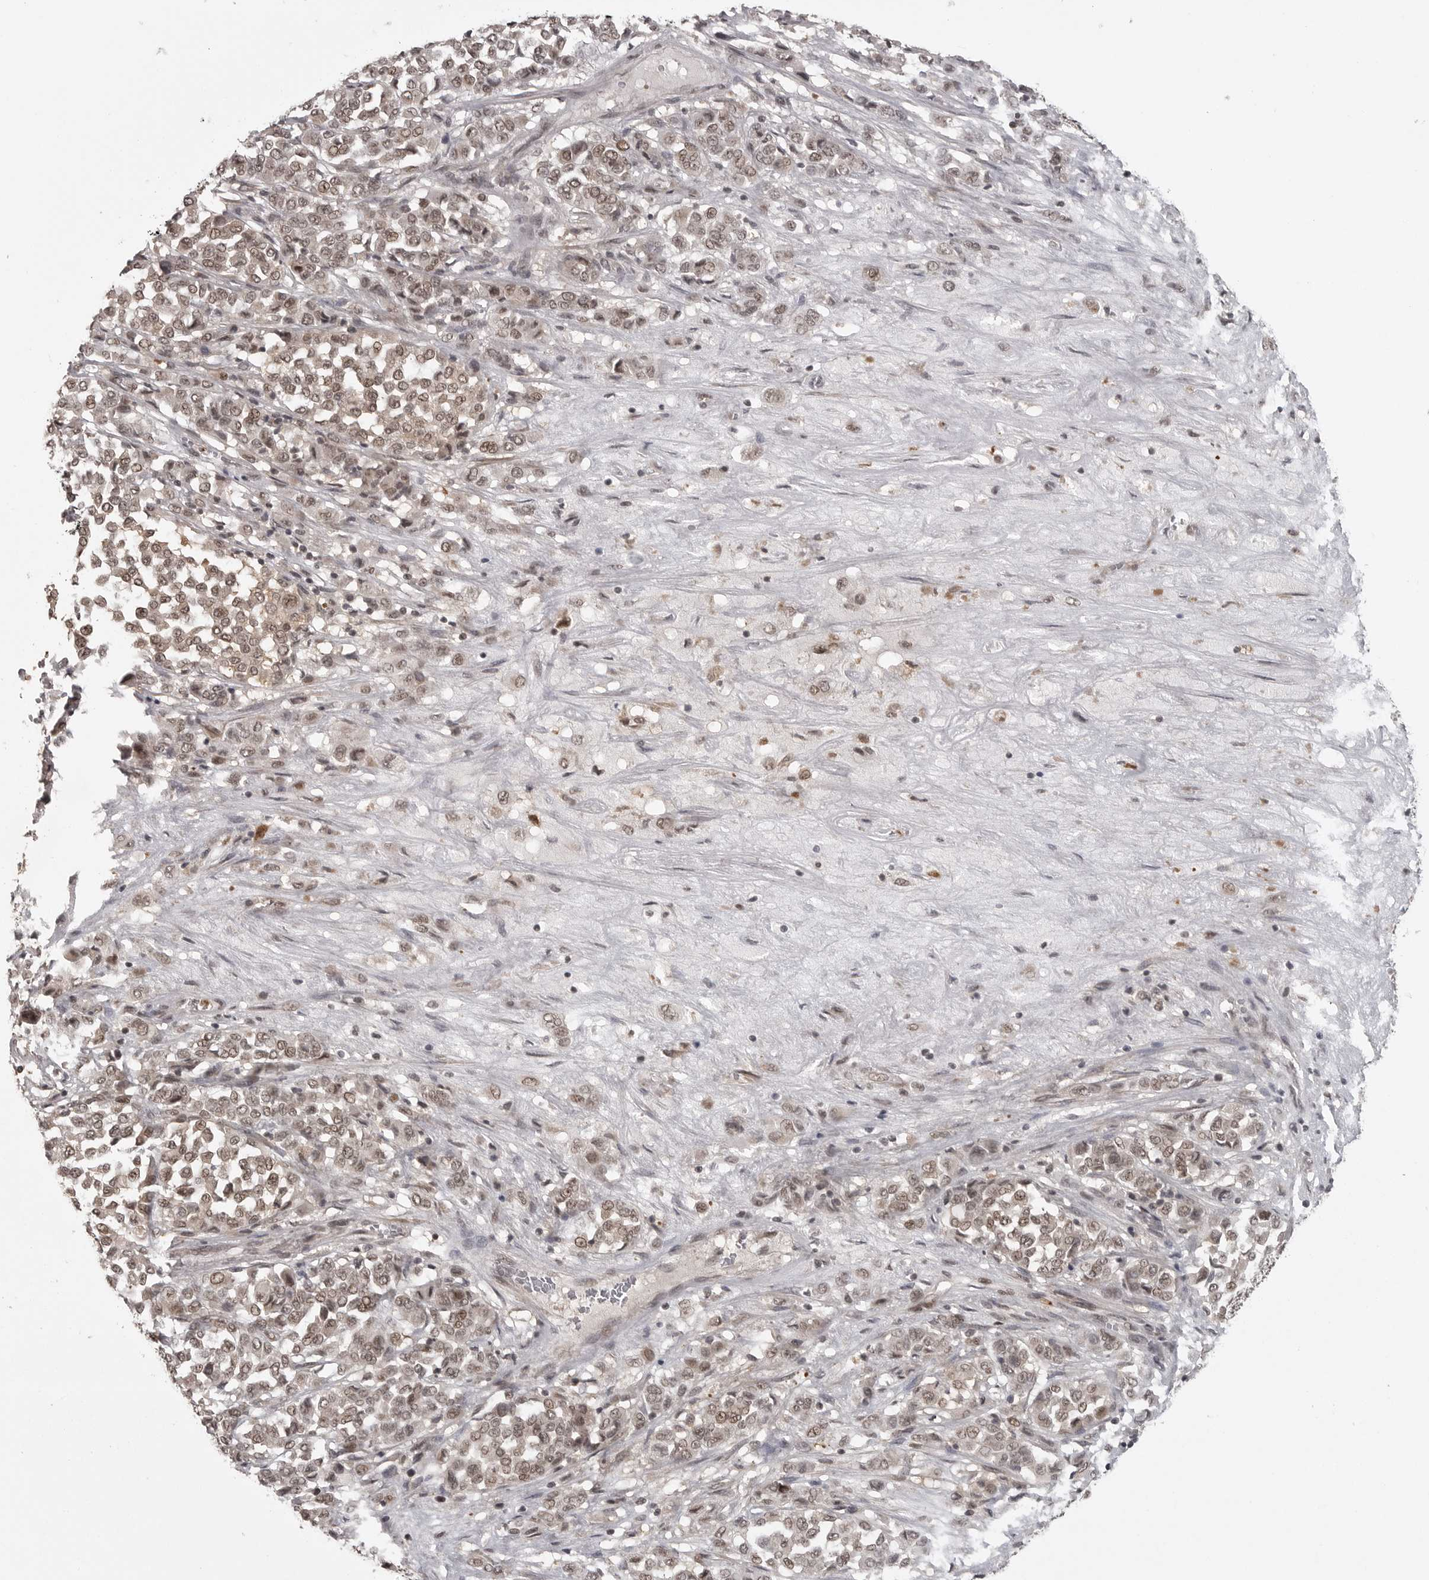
{"staining": {"intensity": "moderate", "quantity": ">75%", "location": "nuclear"}, "tissue": "melanoma", "cell_type": "Tumor cells", "image_type": "cancer", "snomed": [{"axis": "morphology", "description": "Malignant melanoma, Metastatic site"}, {"axis": "topography", "description": "Pancreas"}], "caption": "Malignant melanoma (metastatic site) stained with a protein marker displays moderate staining in tumor cells.", "gene": "PEG3", "patient": {"sex": "female", "age": 30}}